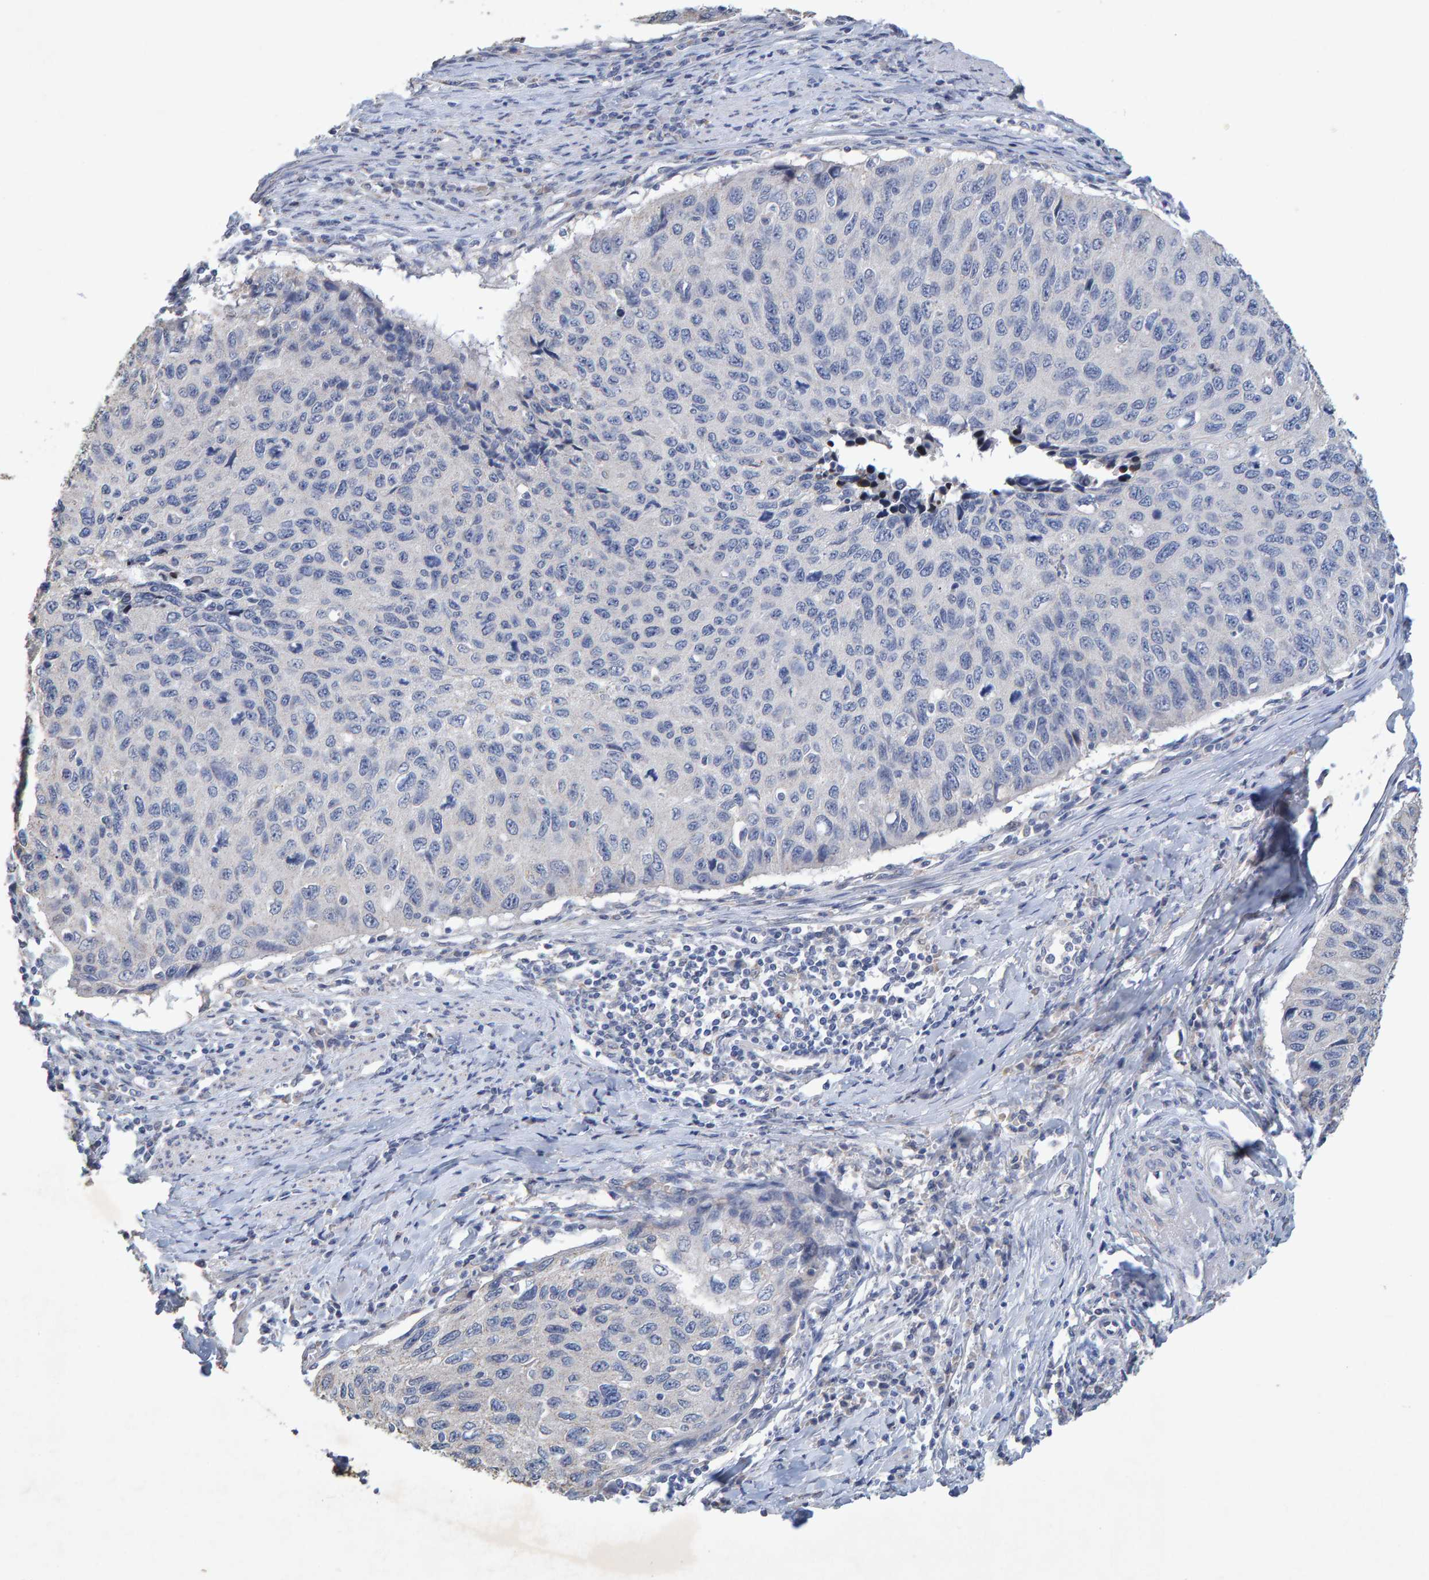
{"staining": {"intensity": "negative", "quantity": "none", "location": "none"}, "tissue": "cervical cancer", "cell_type": "Tumor cells", "image_type": "cancer", "snomed": [{"axis": "morphology", "description": "Squamous cell carcinoma, NOS"}, {"axis": "topography", "description": "Cervix"}], "caption": "High magnification brightfield microscopy of cervical squamous cell carcinoma stained with DAB (3,3'-diaminobenzidine) (brown) and counterstained with hematoxylin (blue): tumor cells show no significant expression.", "gene": "CTH", "patient": {"sex": "female", "age": 53}}